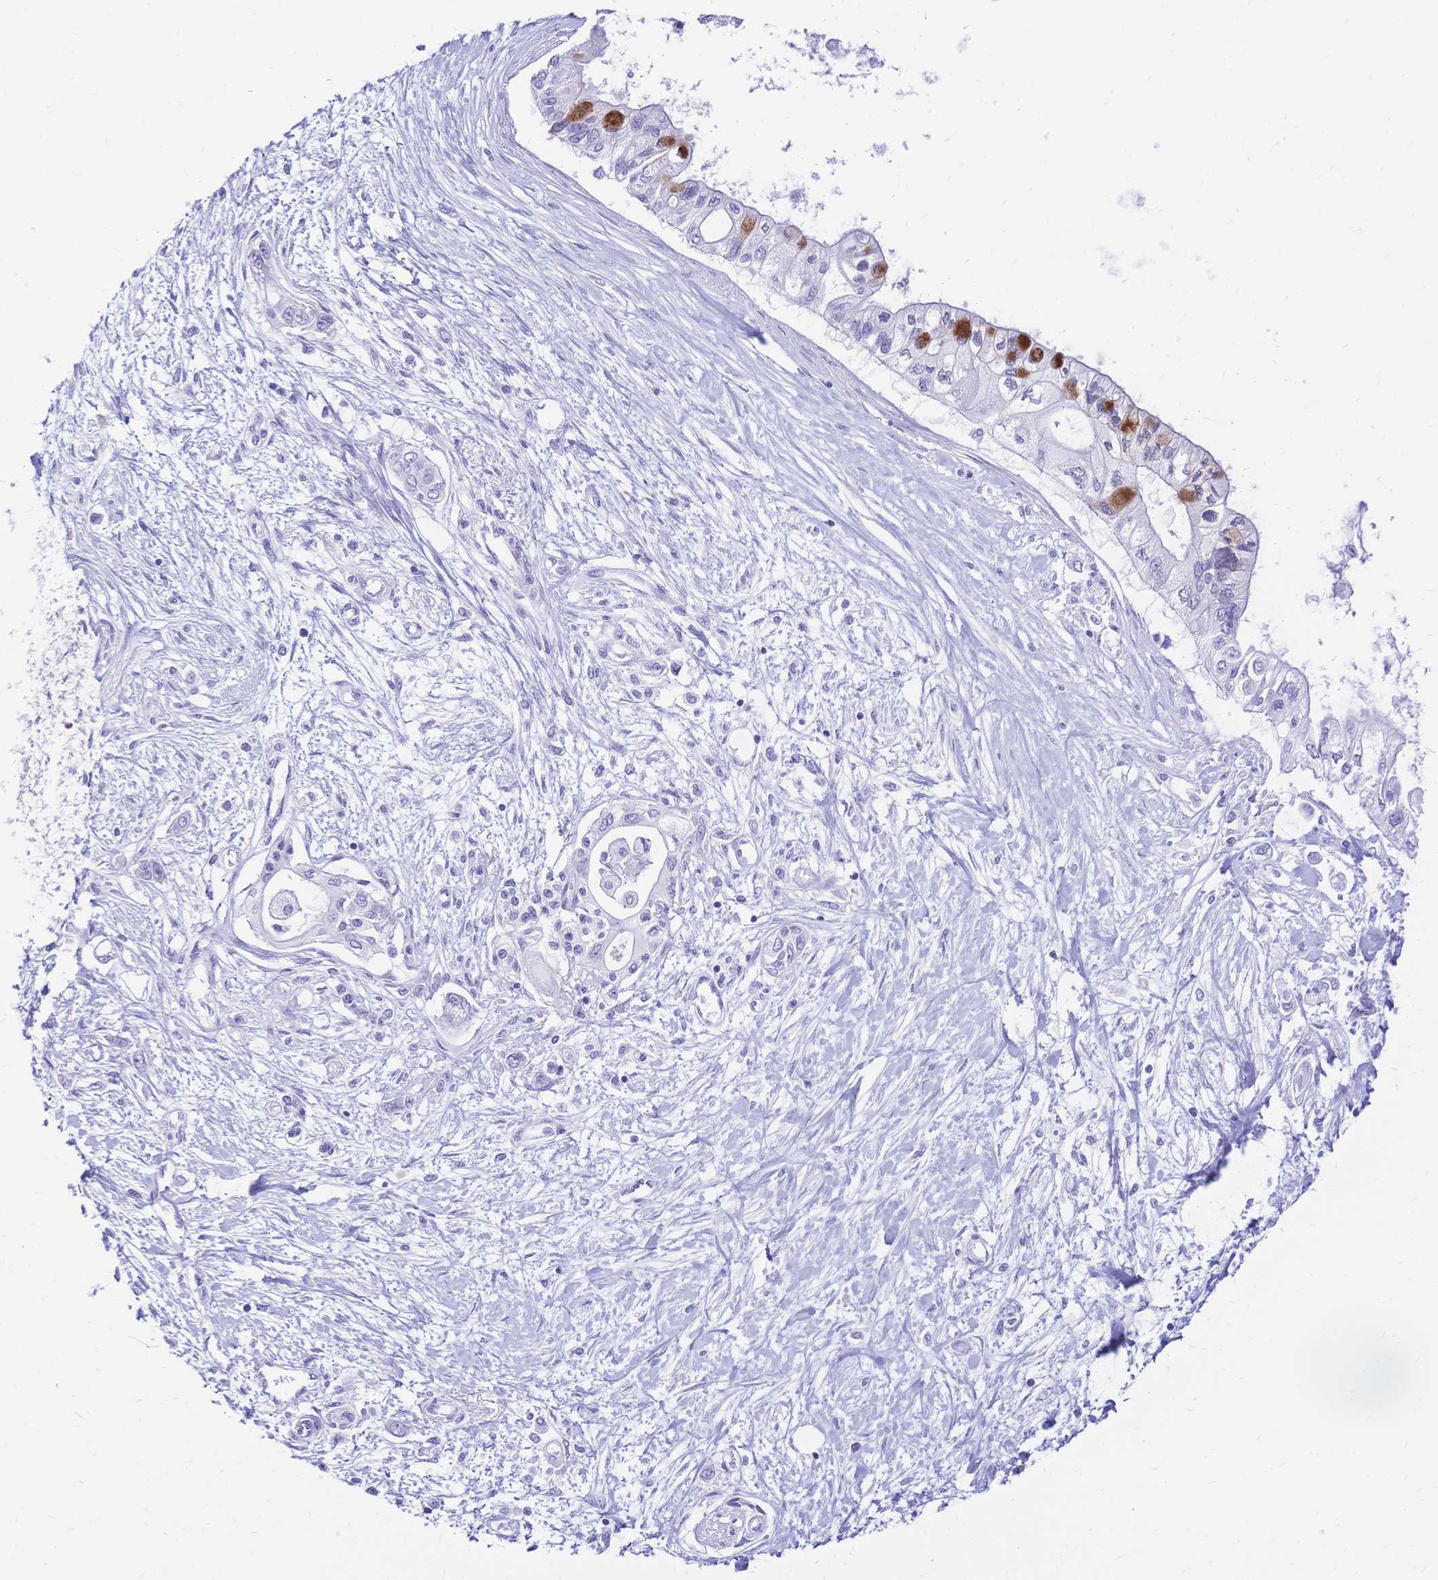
{"staining": {"intensity": "strong", "quantity": "<25%", "location": "cytoplasmic/membranous"}, "tissue": "pancreatic cancer", "cell_type": "Tumor cells", "image_type": "cancer", "snomed": [{"axis": "morphology", "description": "Adenocarcinoma, NOS"}, {"axis": "topography", "description": "Pancreas"}], "caption": "The immunohistochemical stain labels strong cytoplasmic/membranous positivity in tumor cells of pancreatic cancer (adenocarcinoma) tissue.", "gene": "GRB7", "patient": {"sex": "female", "age": 77}}